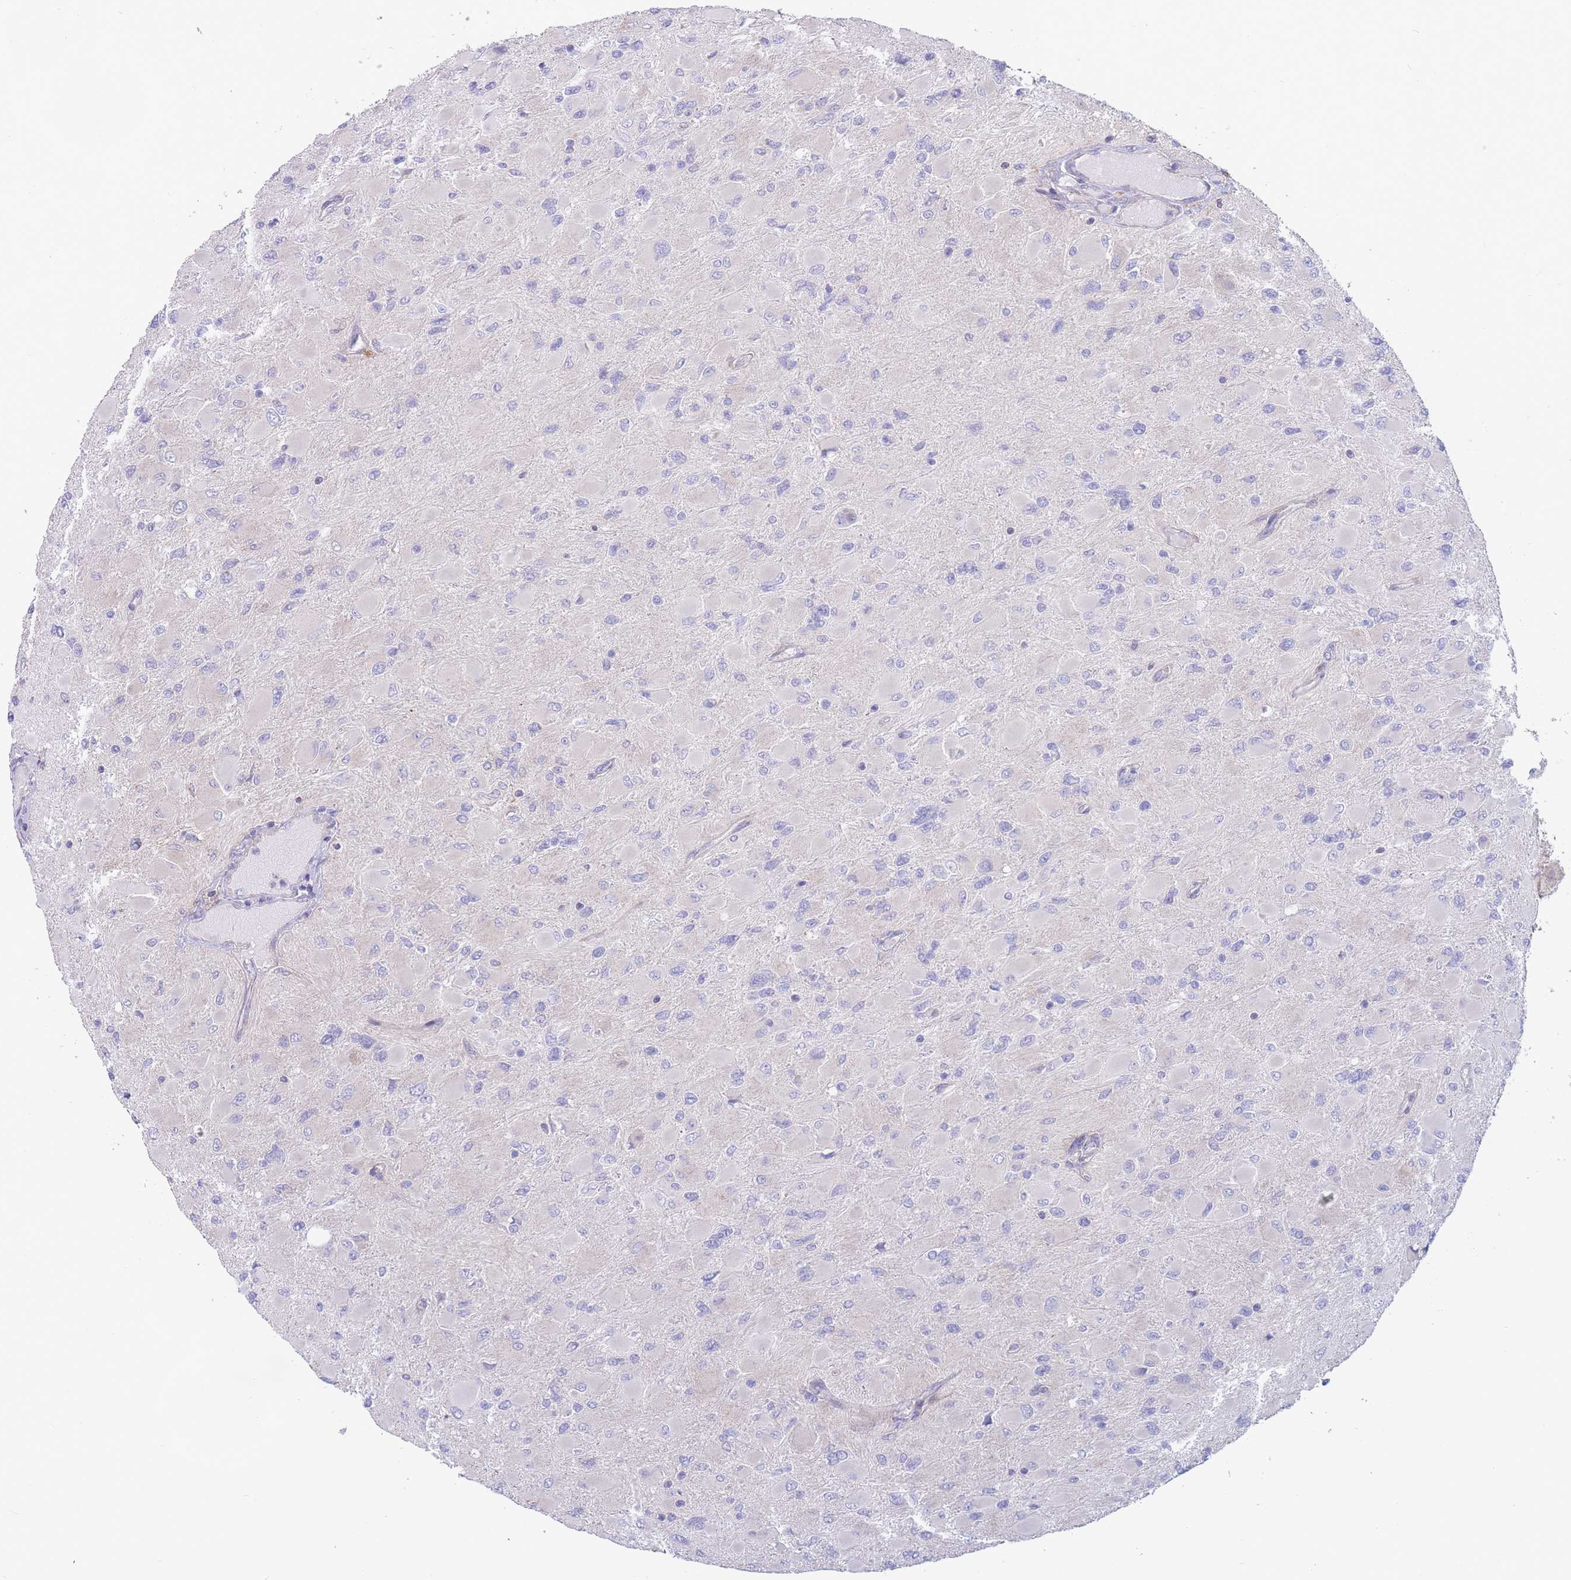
{"staining": {"intensity": "negative", "quantity": "none", "location": "none"}, "tissue": "glioma", "cell_type": "Tumor cells", "image_type": "cancer", "snomed": [{"axis": "morphology", "description": "Glioma, malignant, High grade"}, {"axis": "topography", "description": "Cerebral cortex"}], "caption": "Malignant high-grade glioma was stained to show a protein in brown. There is no significant positivity in tumor cells. Nuclei are stained in blue.", "gene": "ALS2CL", "patient": {"sex": "female", "age": 36}}